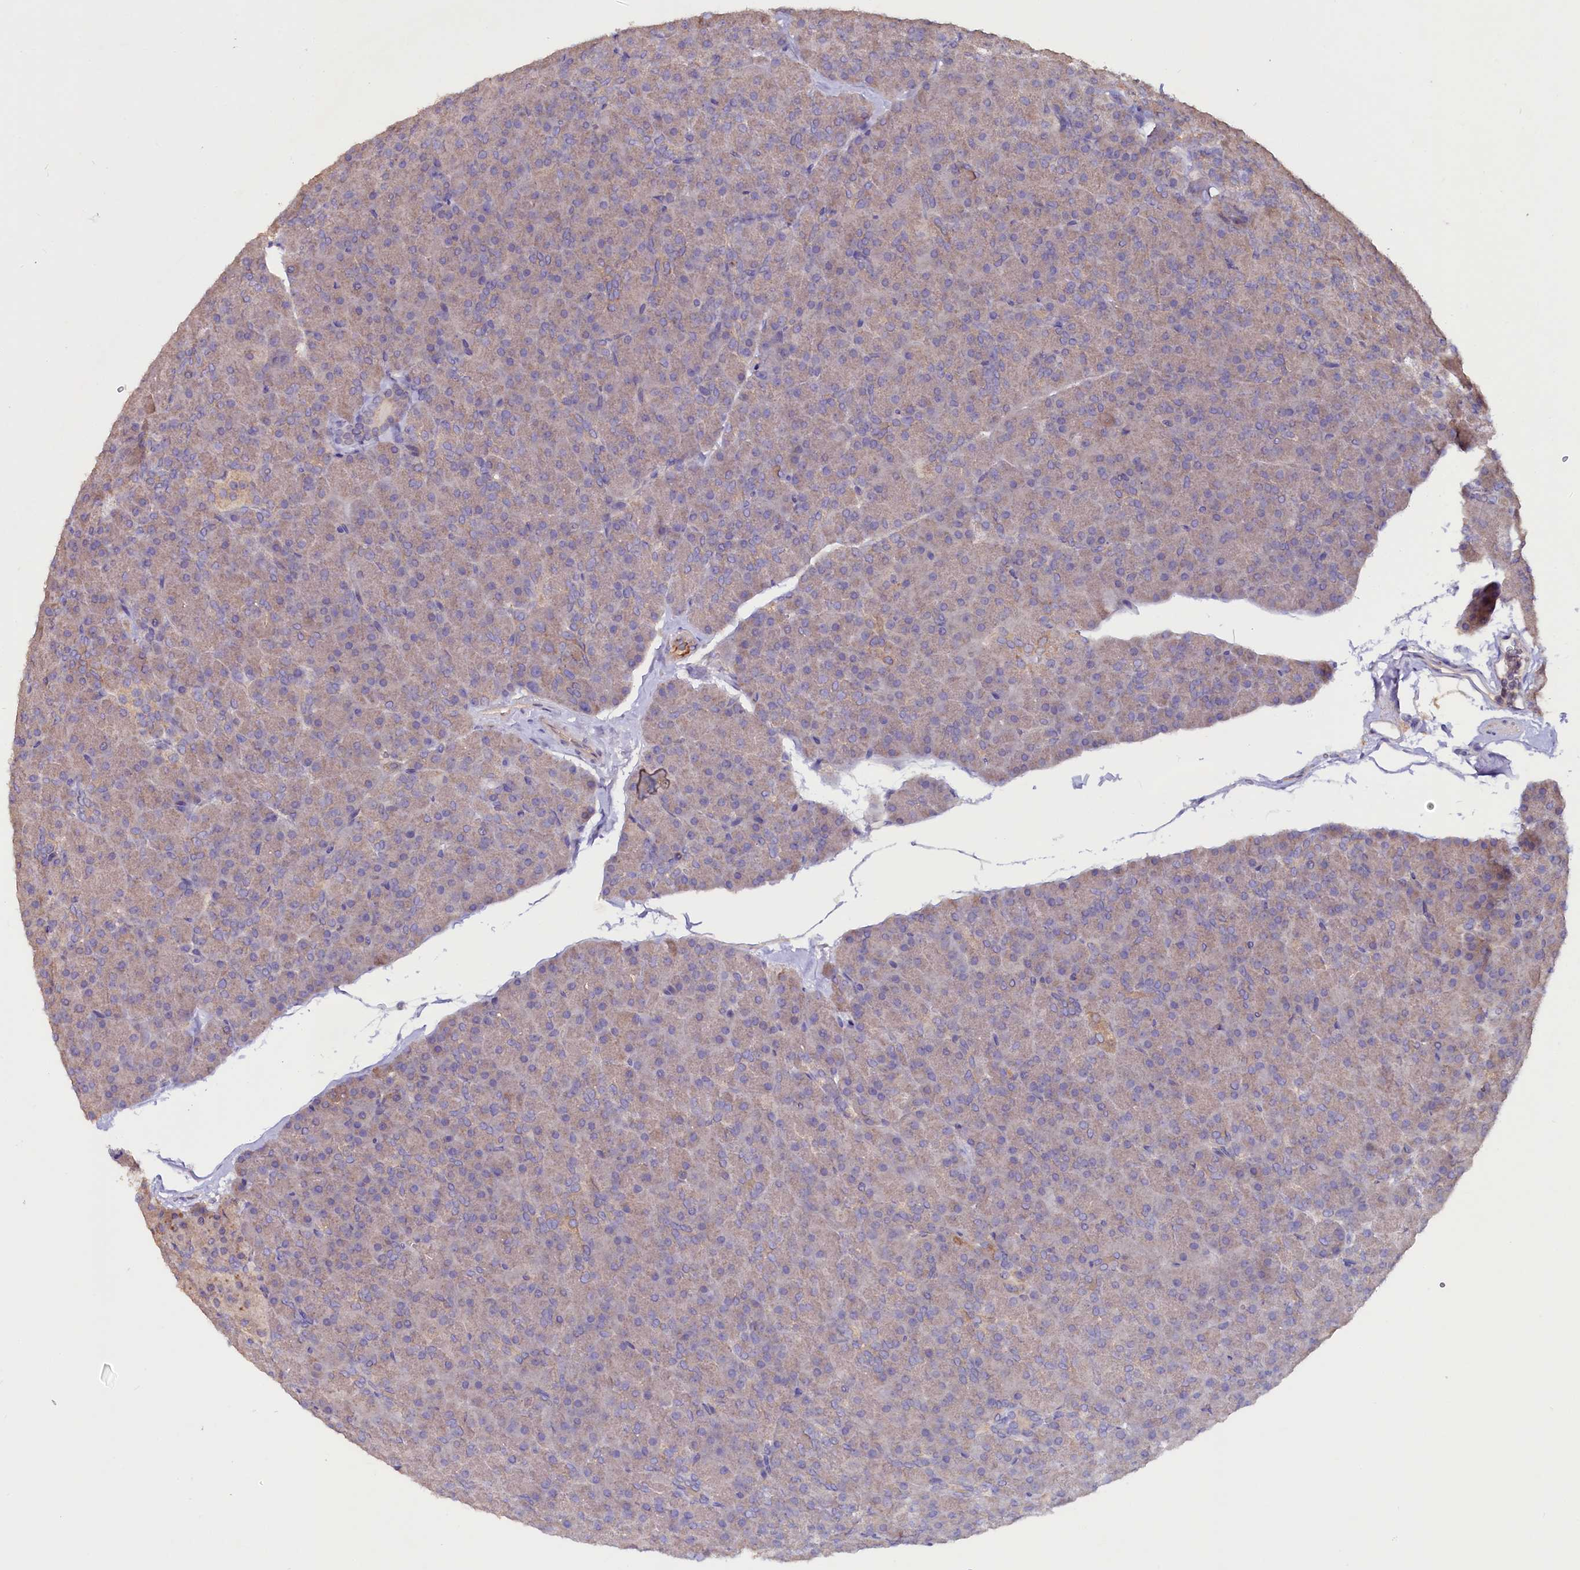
{"staining": {"intensity": "weak", "quantity": ">75%", "location": "cytoplasmic/membranous"}, "tissue": "pancreas", "cell_type": "Exocrine glandular cells", "image_type": "normal", "snomed": [{"axis": "morphology", "description": "Normal tissue, NOS"}, {"axis": "topography", "description": "Pancreas"}], "caption": "High-power microscopy captured an immunohistochemistry (IHC) micrograph of unremarkable pancreas, revealing weak cytoplasmic/membranous positivity in approximately >75% of exocrine glandular cells. The staining was performed using DAB, with brown indicating positive protein expression. Nuclei are stained blue with hematoxylin.", "gene": "ETFBKMT", "patient": {"sex": "male", "age": 36}}